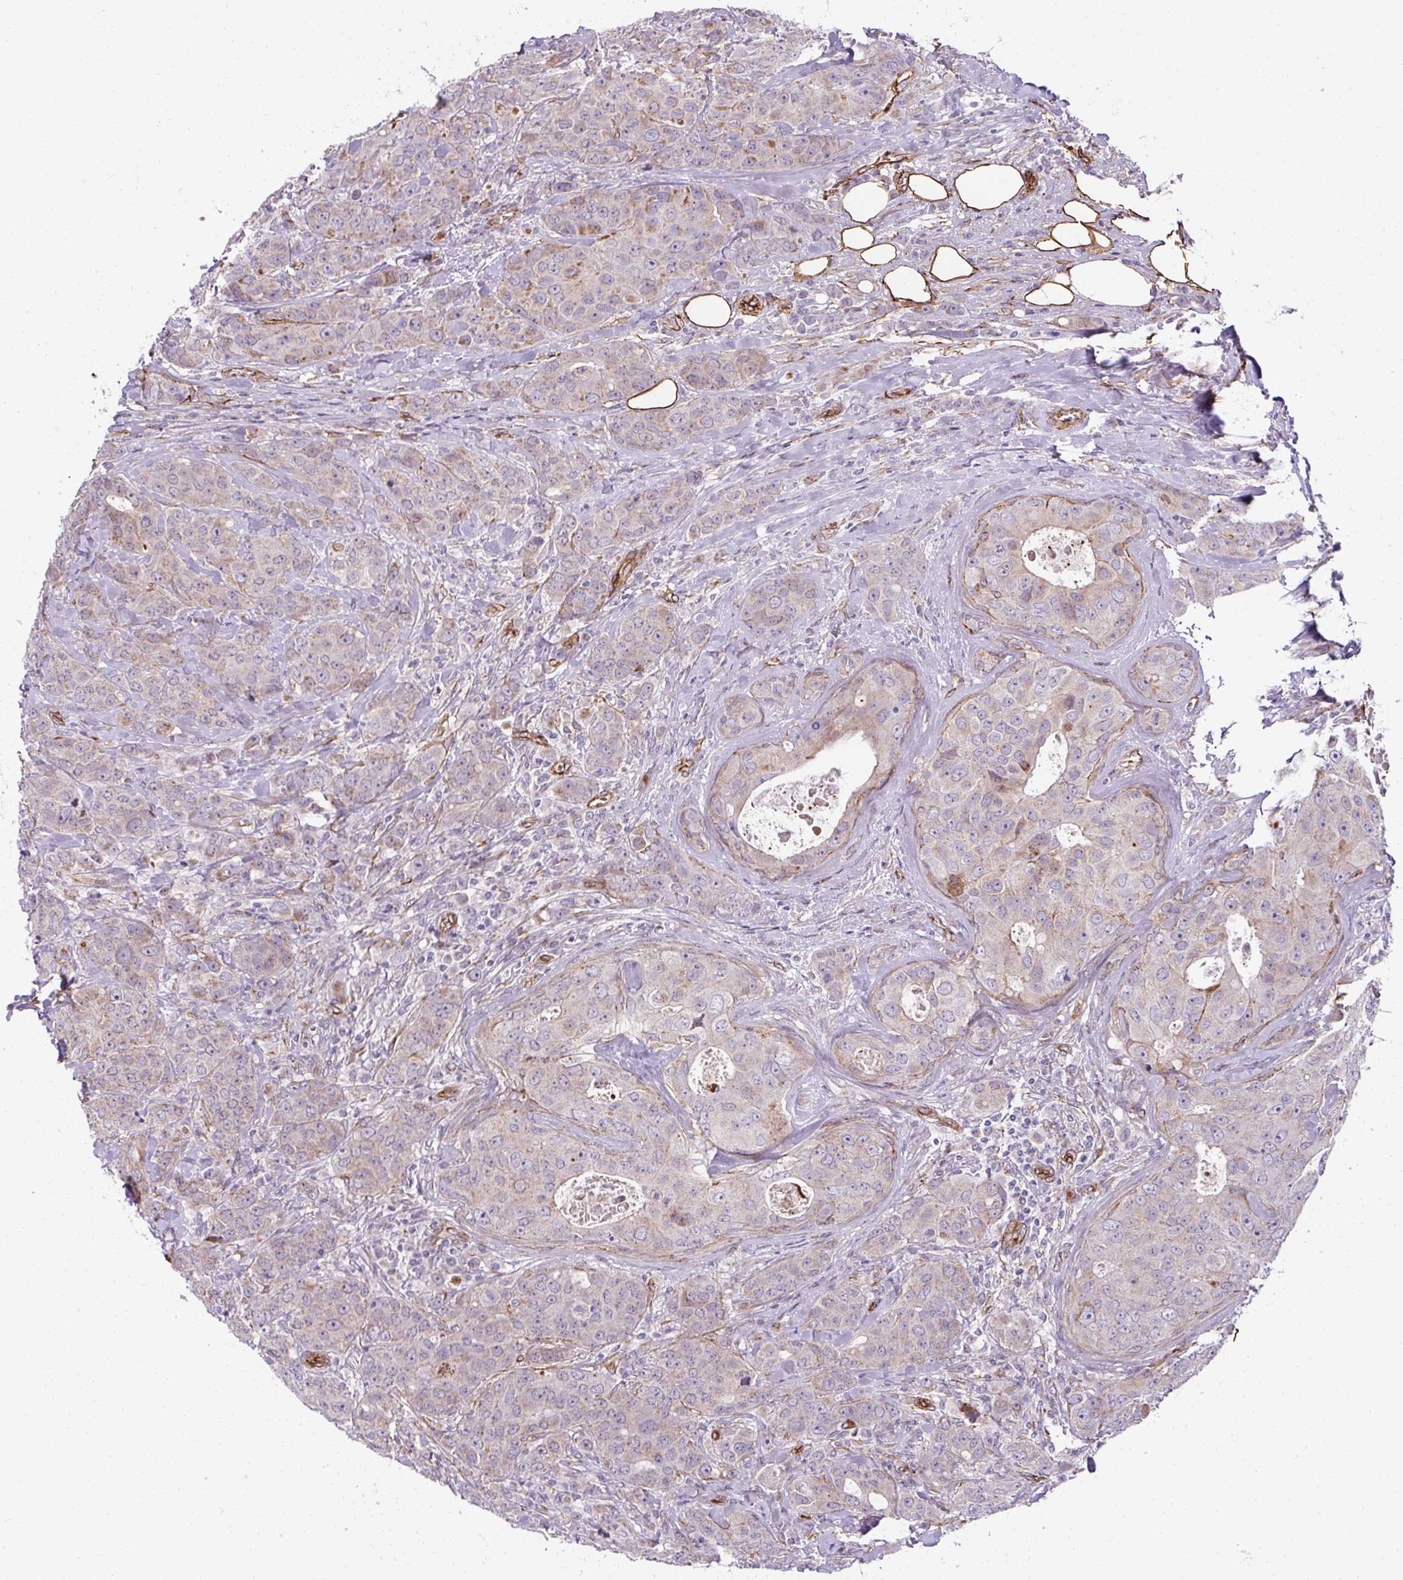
{"staining": {"intensity": "weak", "quantity": "<25%", "location": "cytoplasmic/membranous"}, "tissue": "breast cancer", "cell_type": "Tumor cells", "image_type": "cancer", "snomed": [{"axis": "morphology", "description": "Duct carcinoma"}, {"axis": "topography", "description": "Breast"}], "caption": "Immunohistochemical staining of breast infiltrating ductal carcinoma reveals no significant positivity in tumor cells.", "gene": "ANKUB1", "patient": {"sex": "female", "age": 43}}